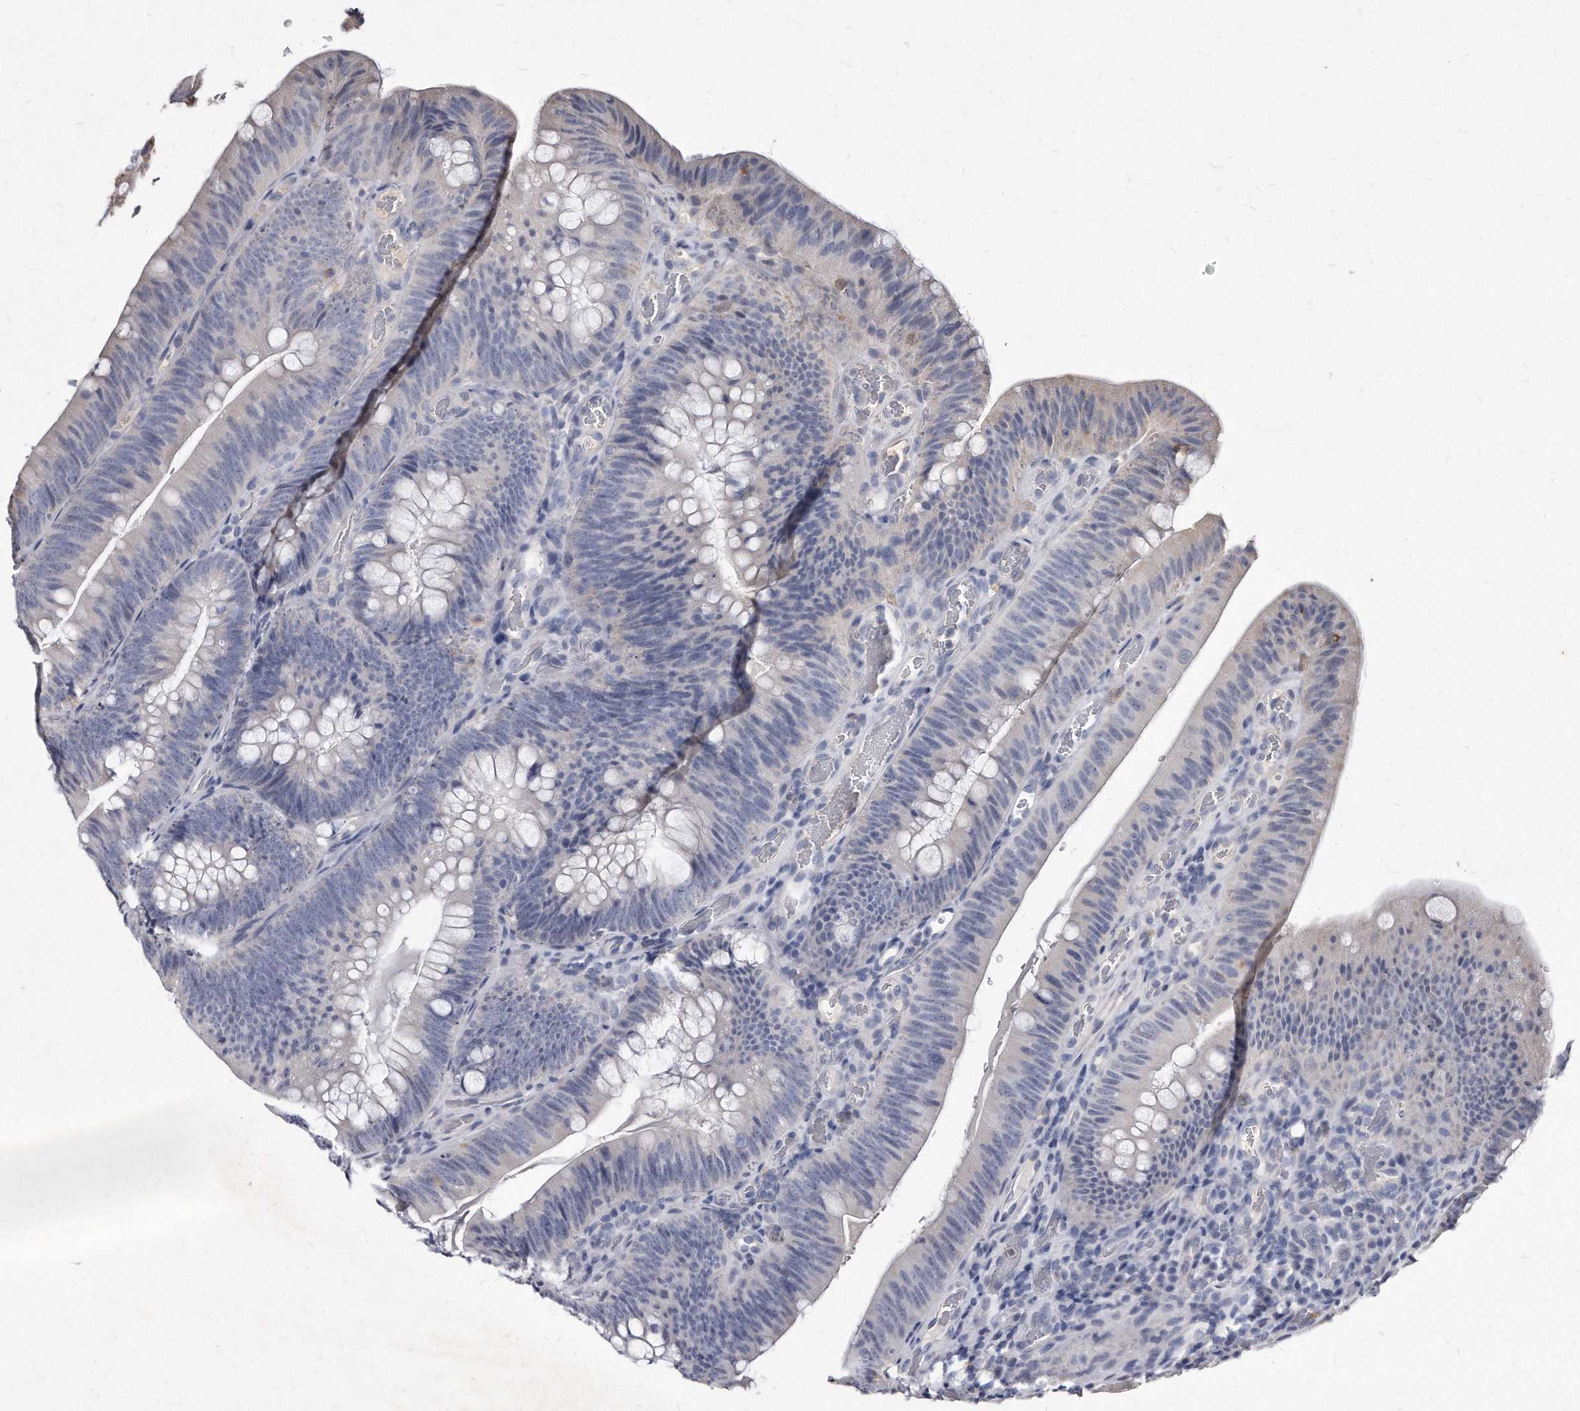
{"staining": {"intensity": "negative", "quantity": "none", "location": "none"}, "tissue": "colorectal cancer", "cell_type": "Tumor cells", "image_type": "cancer", "snomed": [{"axis": "morphology", "description": "Normal tissue, NOS"}, {"axis": "topography", "description": "Colon"}], "caption": "Immunohistochemistry image of human colorectal cancer stained for a protein (brown), which reveals no positivity in tumor cells.", "gene": "KLHDC3", "patient": {"sex": "female", "age": 82}}